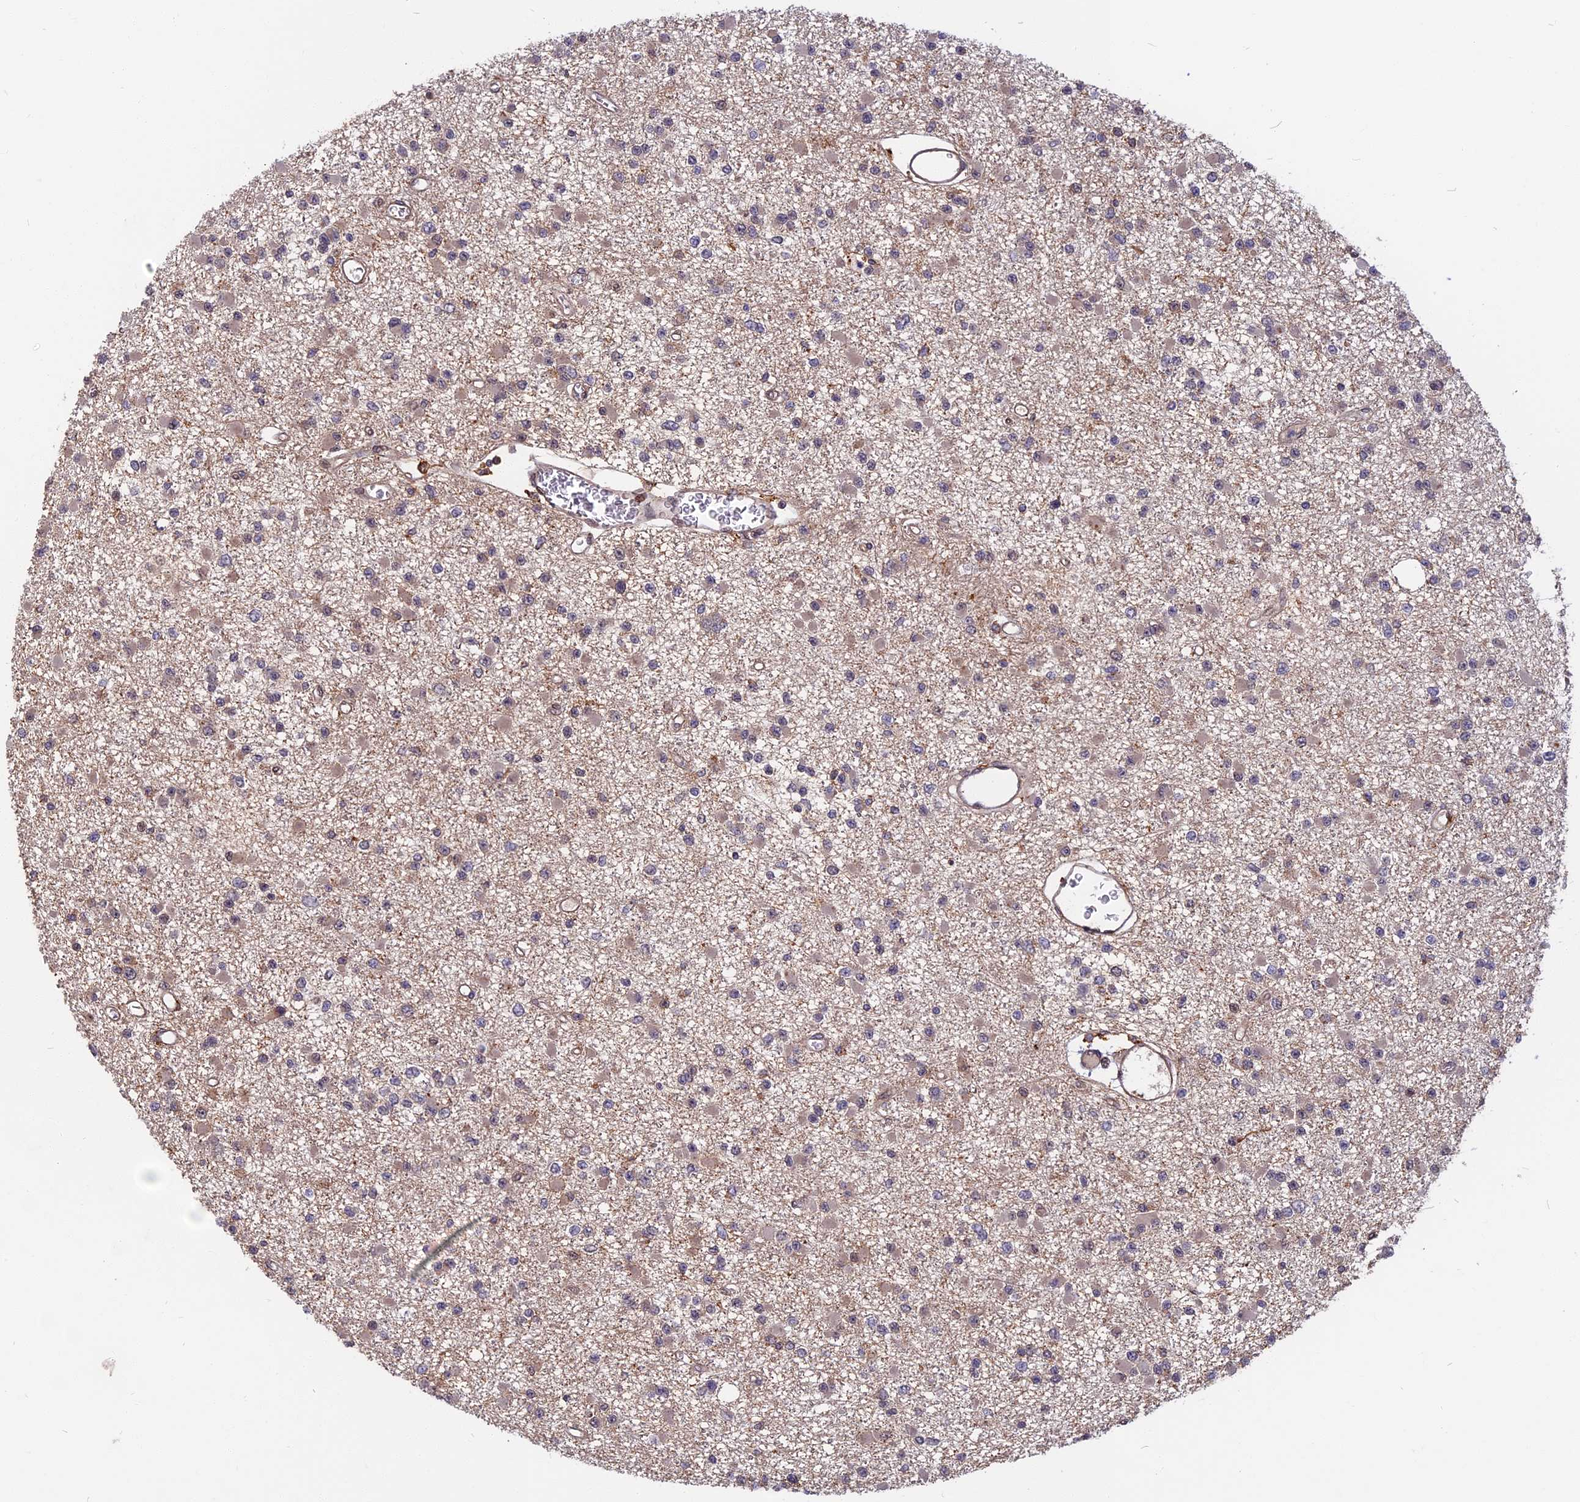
{"staining": {"intensity": "negative", "quantity": "none", "location": "none"}, "tissue": "glioma", "cell_type": "Tumor cells", "image_type": "cancer", "snomed": [{"axis": "morphology", "description": "Glioma, malignant, Low grade"}, {"axis": "topography", "description": "Brain"}], "caption": "A high-resolution histopathology image shows immunohistochemistry (IHC) staining of glioma, which exhibits no significant expression in tumor cells. (Brightfield microscopy of DAB immunohistochemistry at high magnification).", "gene": "SPG11", "patient": {"sex": "female", "age": 22}}